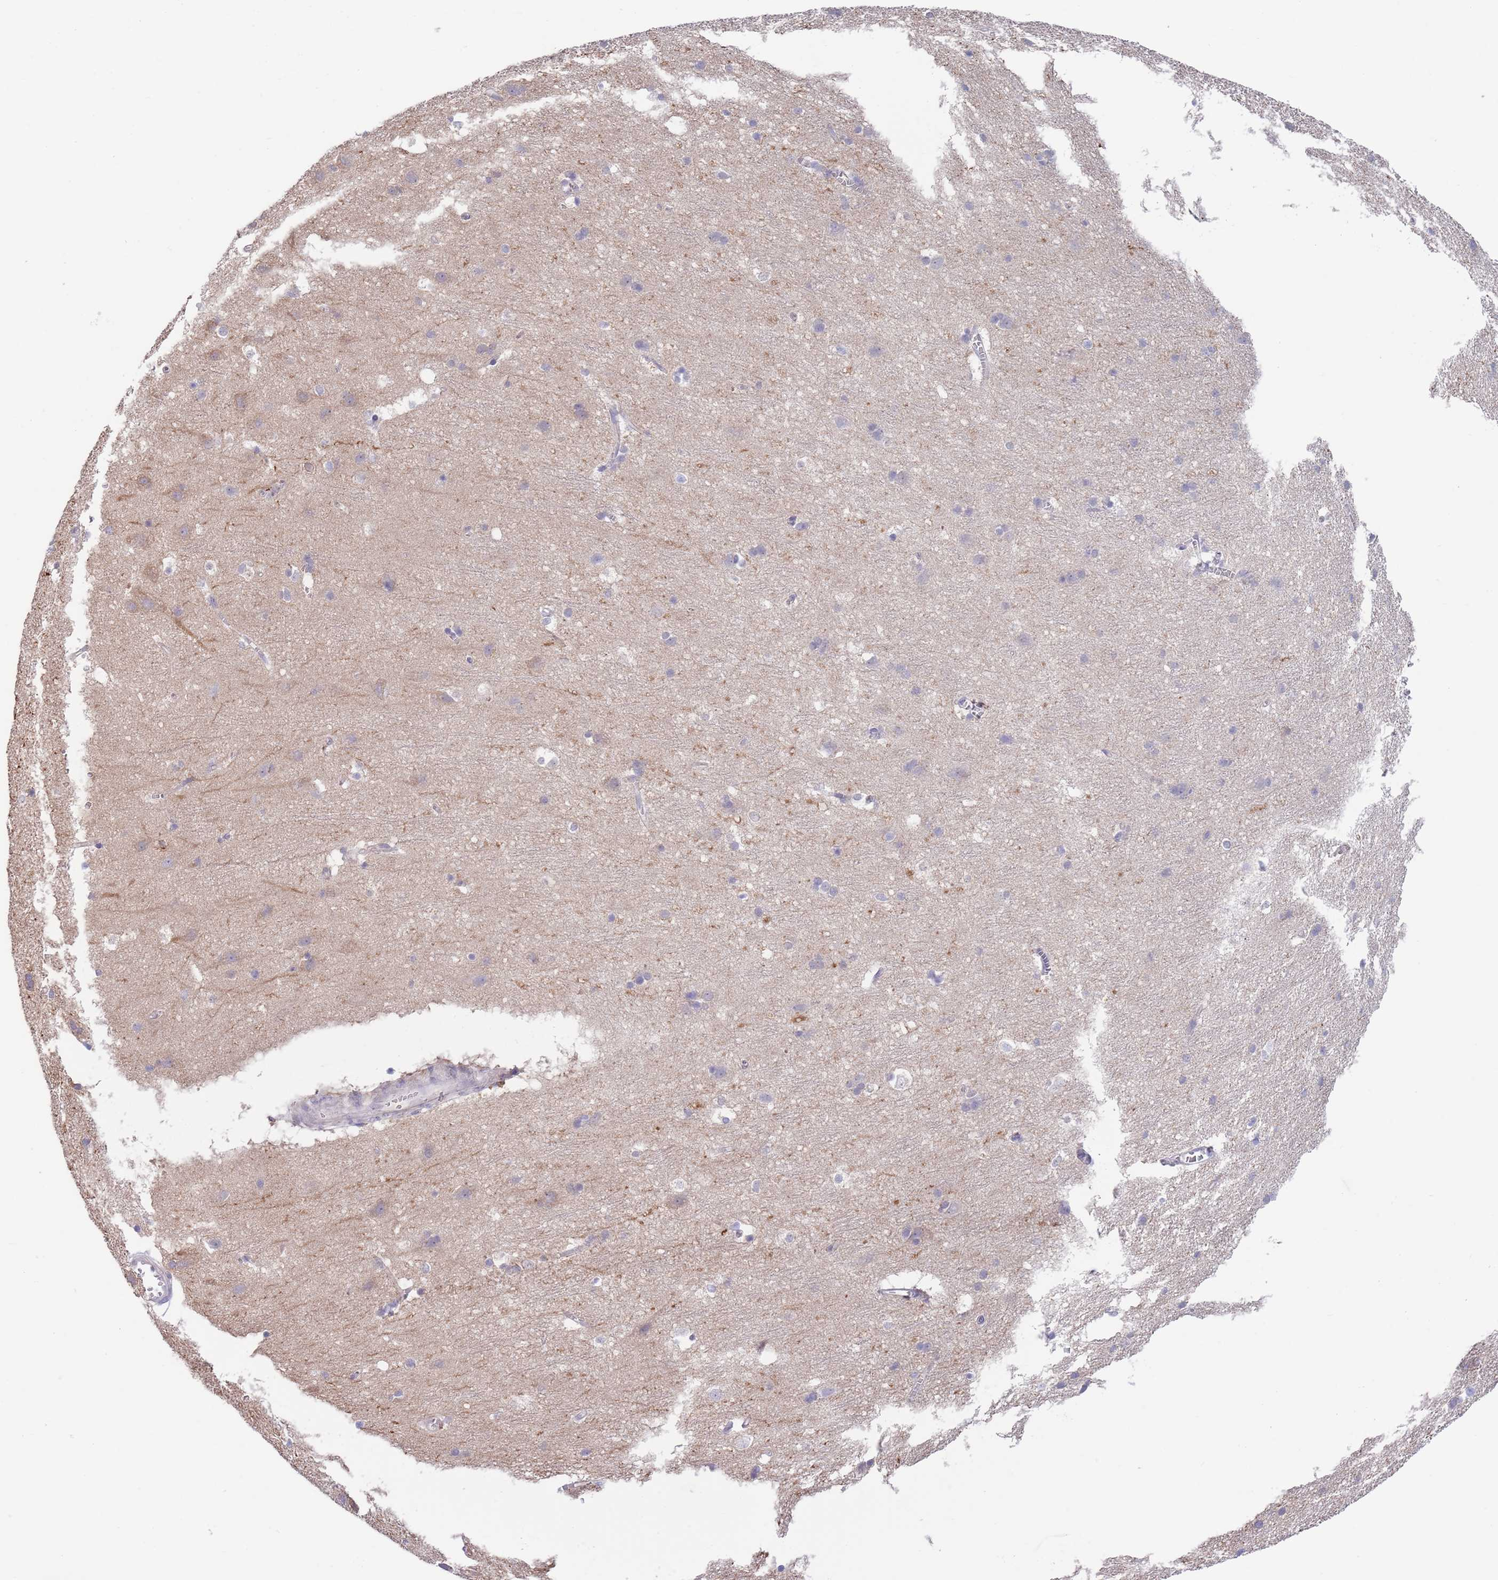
{"staining": {"intensity": "negative", "quantity": "none", "location": "none"}, "tissue": "cerebral cortex", "cell_type": "Endothelial cells", "image_type": "normal", "snomed": [{"axis": "morphology", "description": "Normal tissue, NOS"}, {"axis": "topography", "description": "Cerebral cortex"}], "caption": "The photomicrograph shows no staining of endothelial cells in normal cerebral cortex.", "gene": "RNF169", "patient": {"sex": "male", "age": 54}}